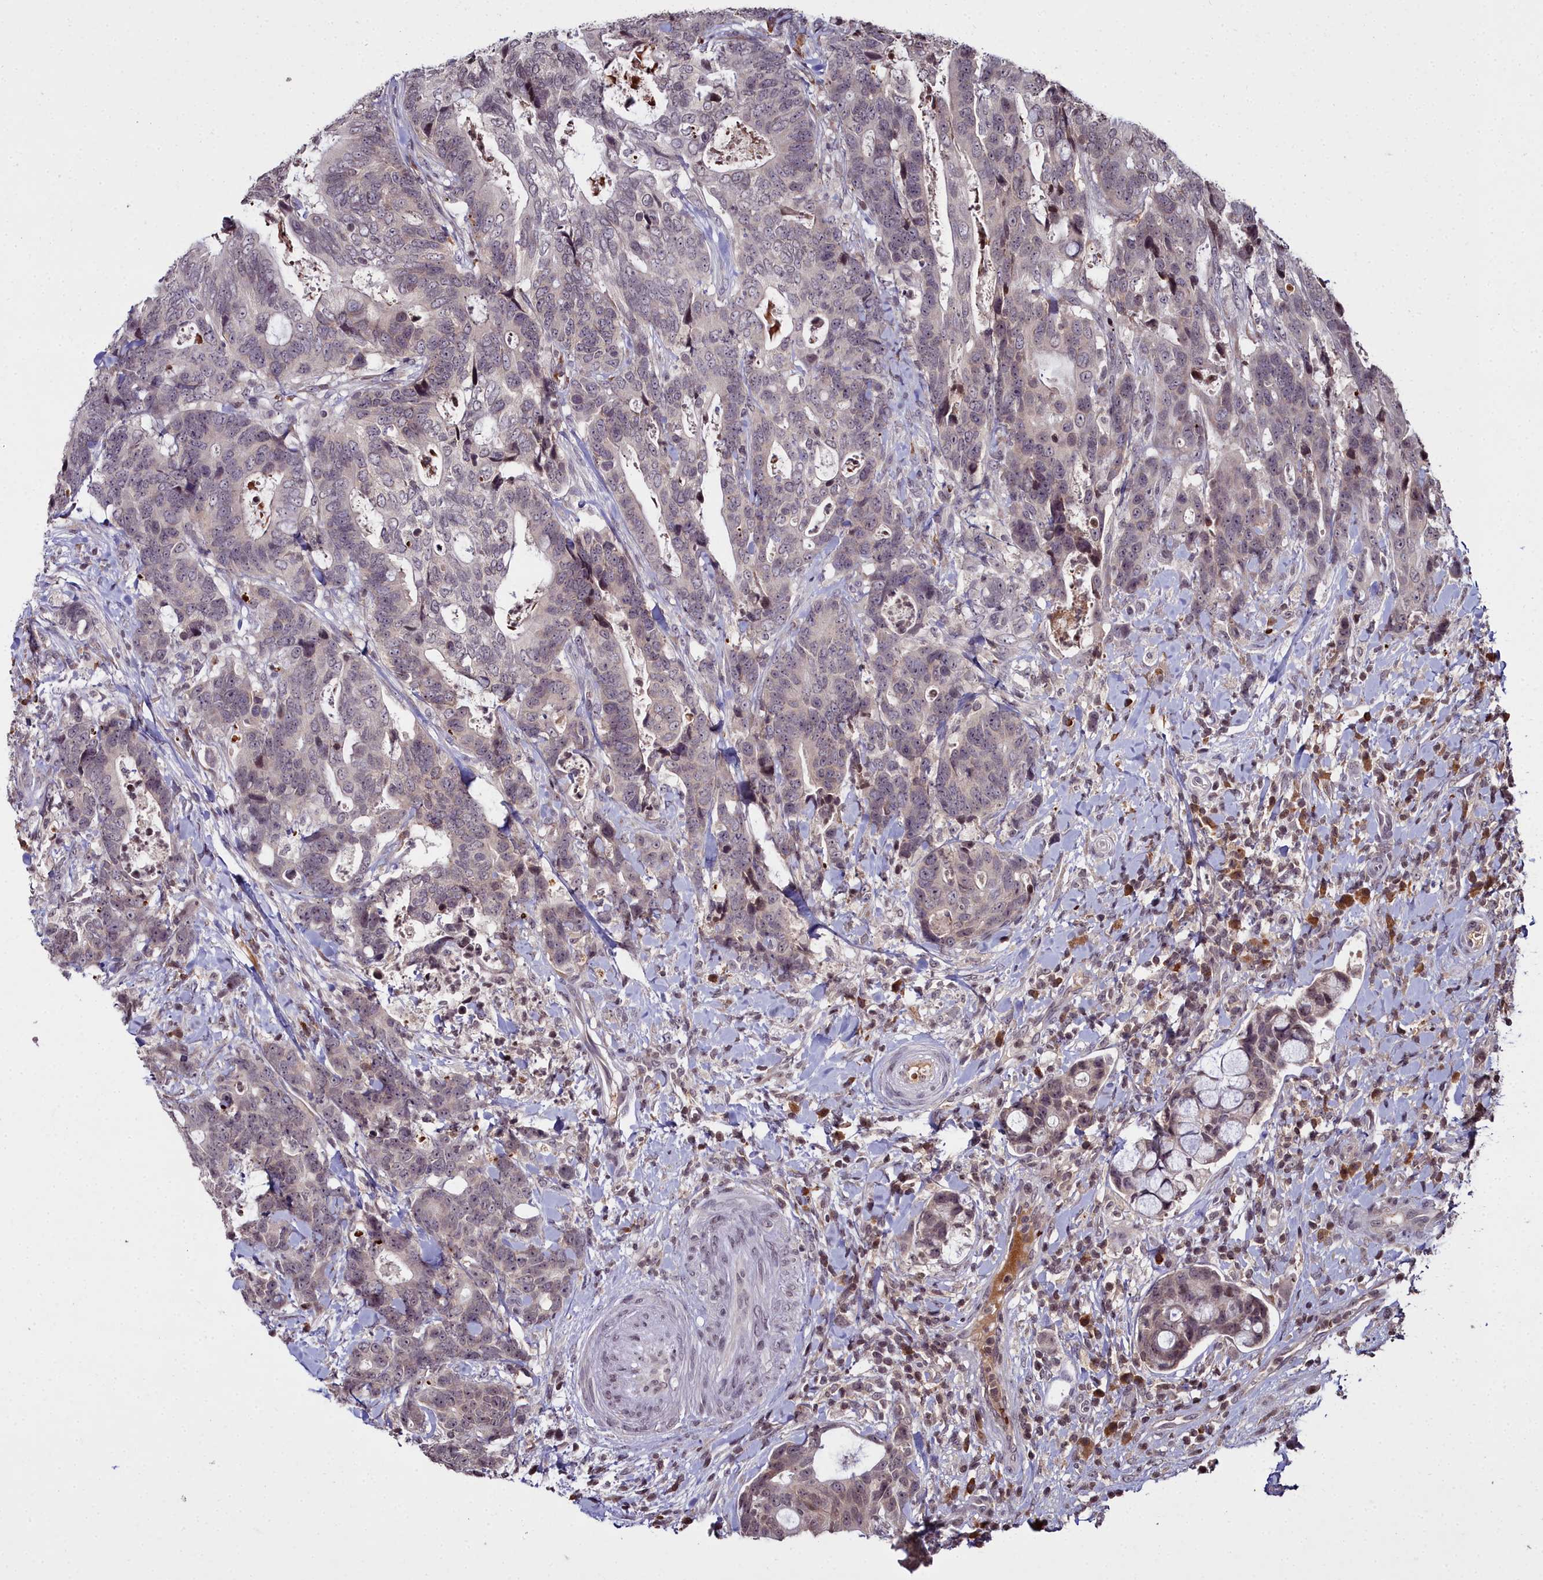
{"staining": {"intensity": "weak", "quantity": "<25%", "location": "nuclear"}, "tissue": "colorectal cancer", "cell_type": "Tumor cells", "image_type": "cancer", "snomed": [{"axis": "morphology", "description": "Adenocarcinoma, NOS"}, {"axis": "topography", "description": "Colon"}], "caption": "Colorectal cancer (adenocarcinoma) was stained to show a protein in brown. There is no significant positivity in tumor cells.", "gene": "FZD4", "patient": {"sex": "female", "age": 82}}